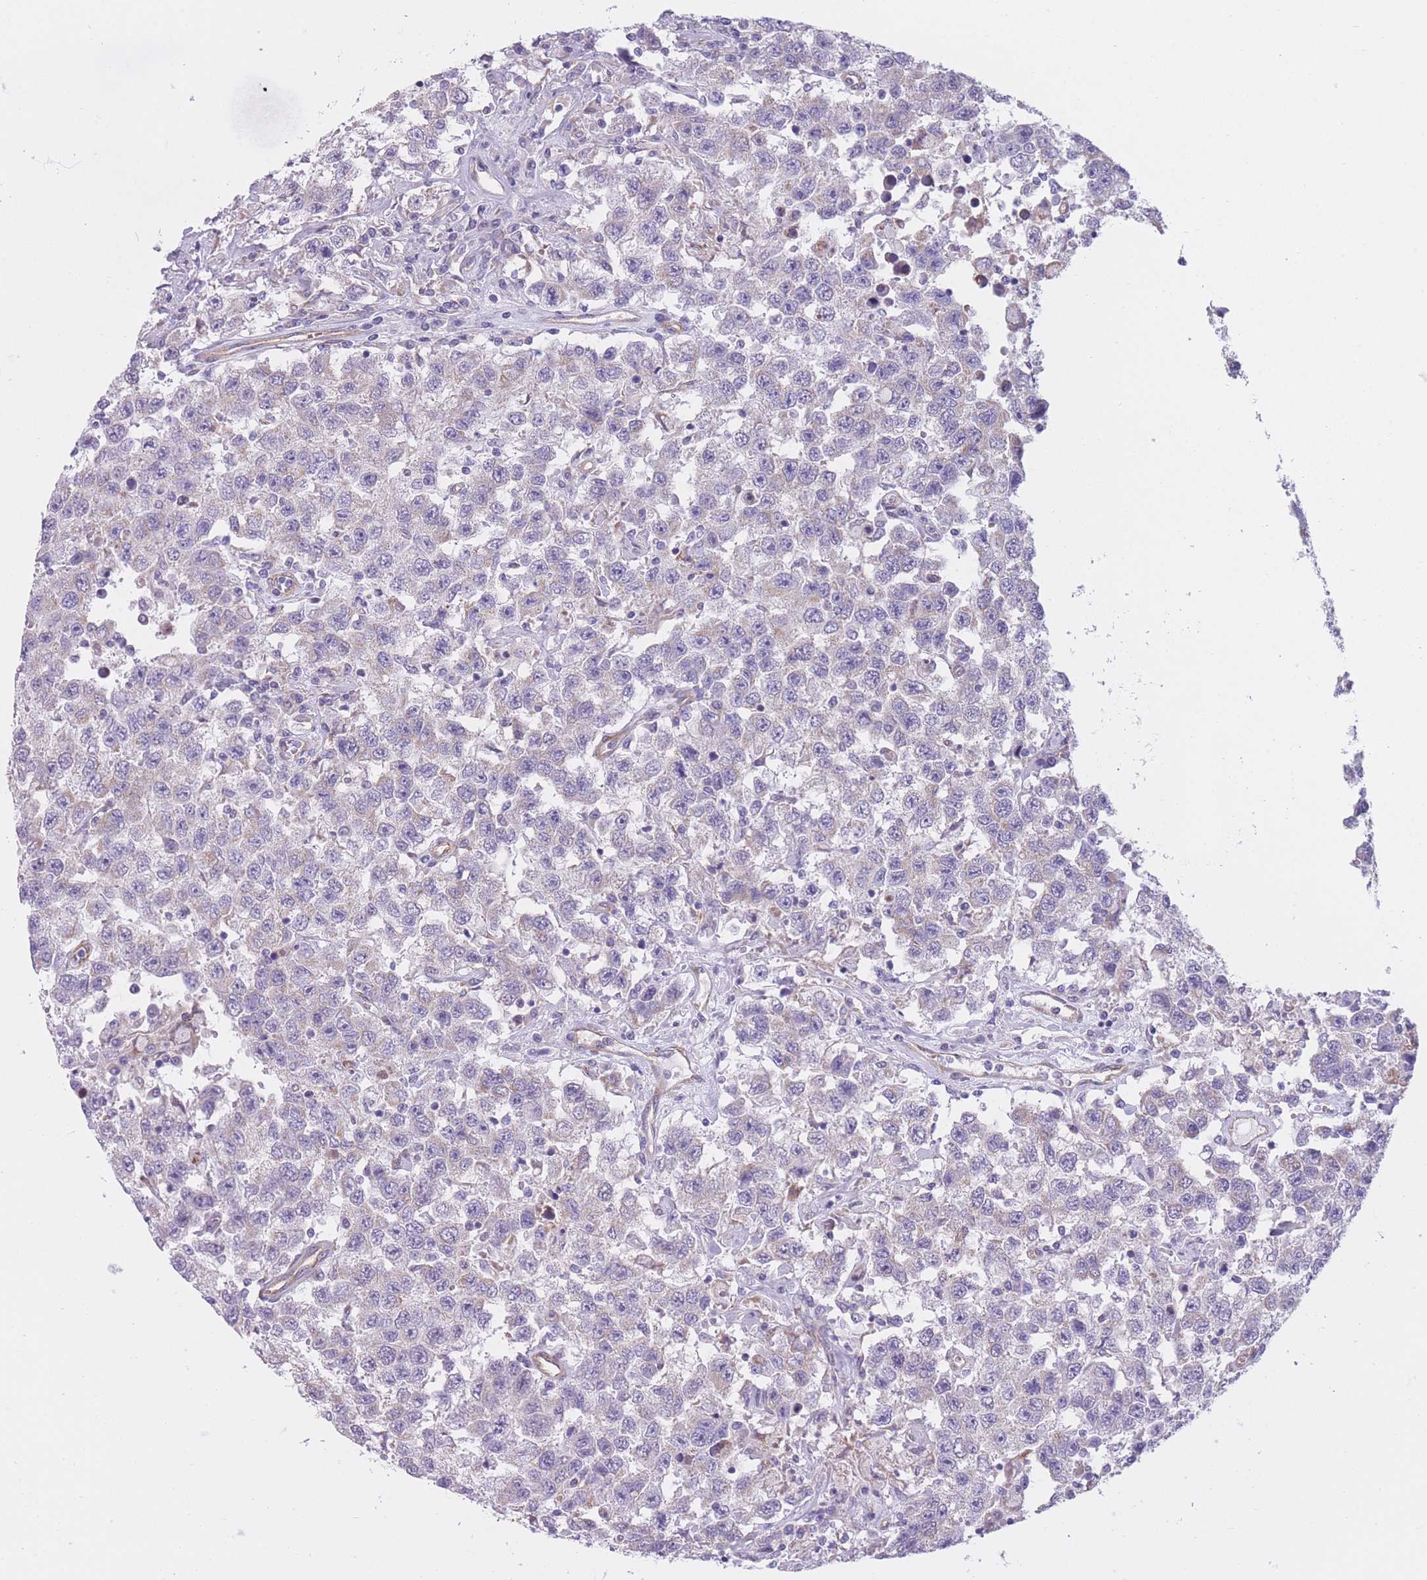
{"staining": {"intensity": "negative", "quantity": "none", "location": "none"}, "tissue": "testis cancer", "cell_type": "Tumor cells", "image_type": "cancer", "snomed": [{"axis": "morphology", "description": "Seminoma, NOS"}, {"axis": "topography", "description": "Testis"}], "caption": "Immunohistochemical staining of testis cancer reveals no significant staining in tumor cells. The staining was performed using DAB (3,3'-diaminobenzidine) to visualize the protein expression in brown, while the nuclei were stained in blue with hematoxylin (Magnification: 20x).", "gene": "SERPINB3", "patient": {"sex": "male", "age": 41}}